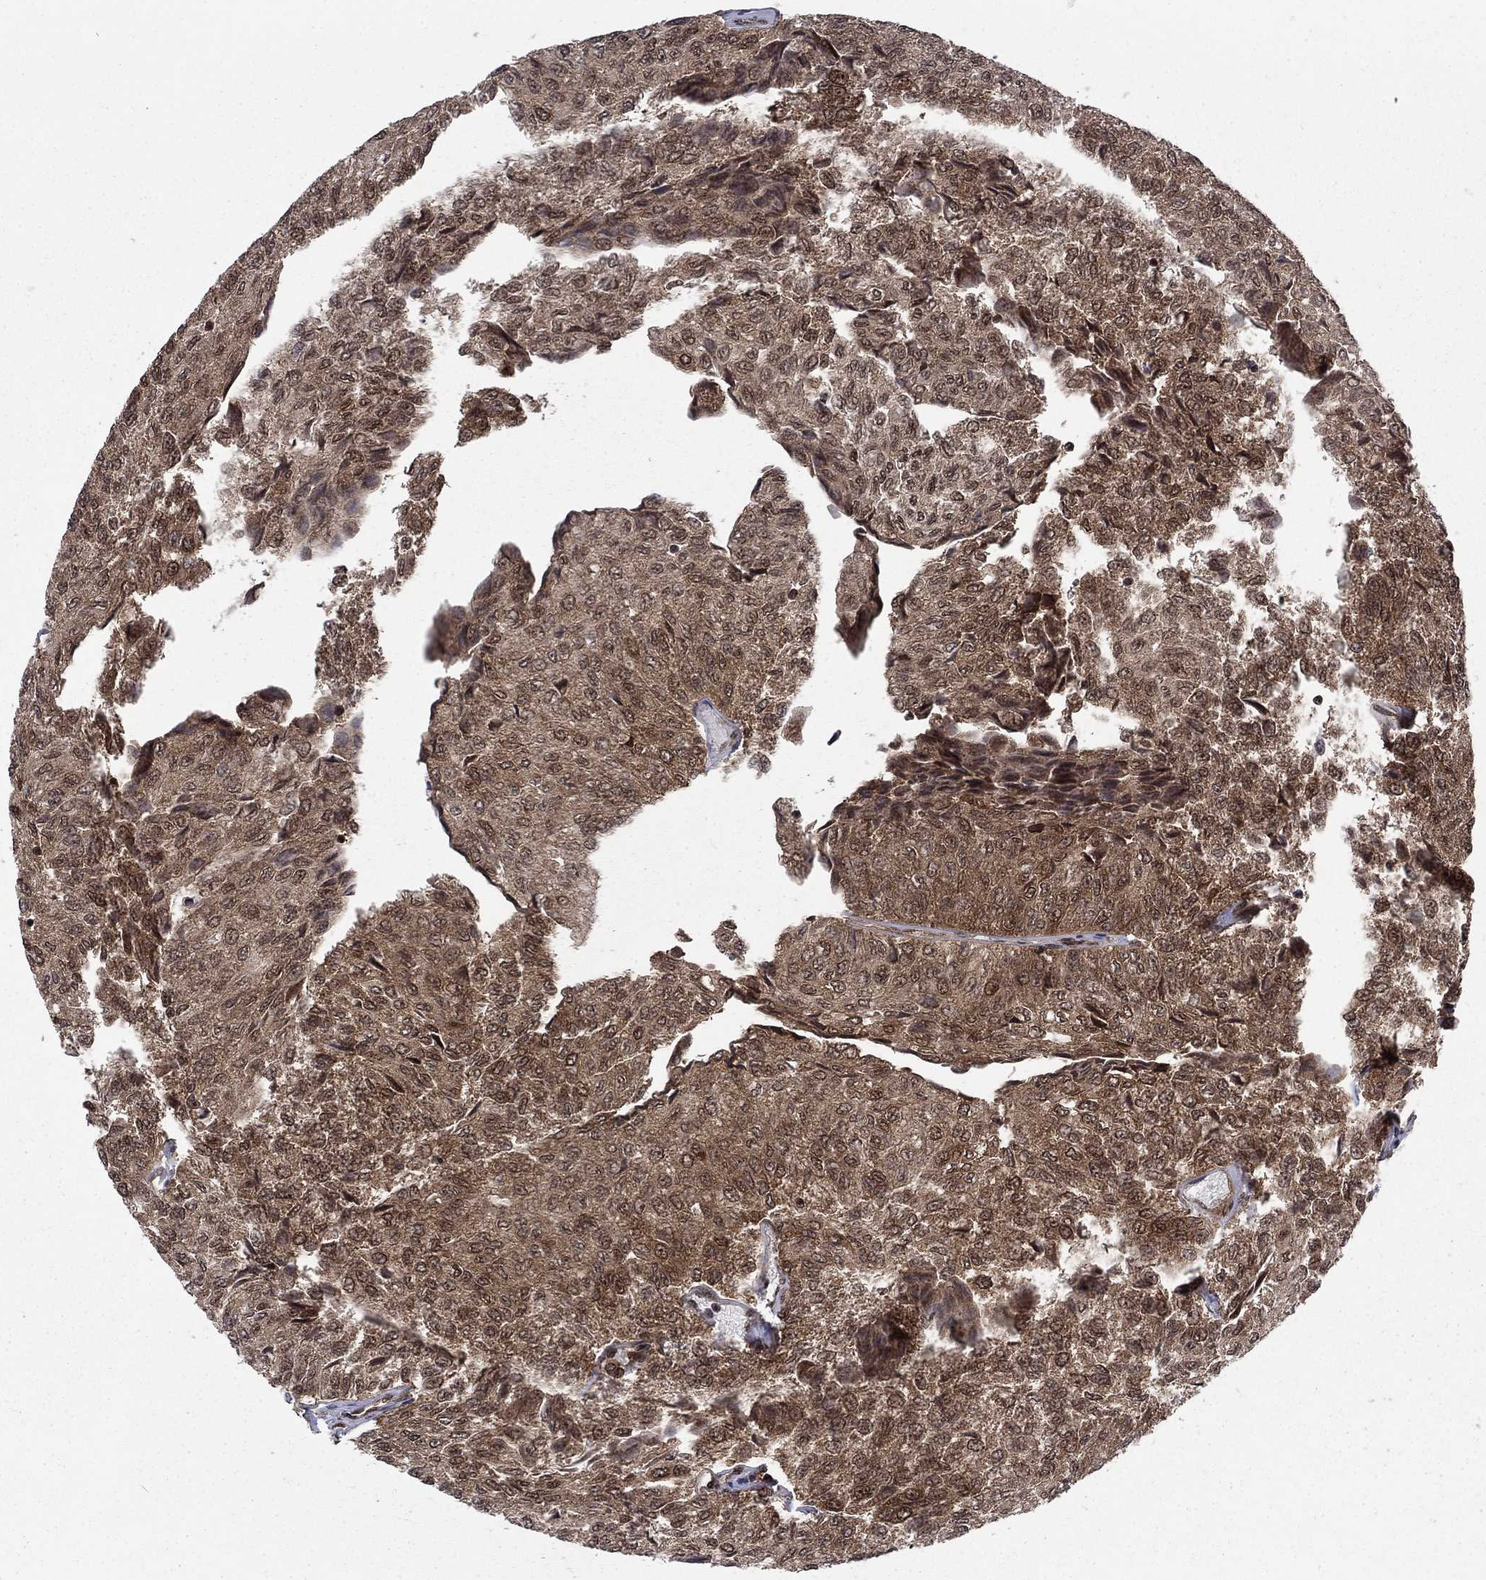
{"staining": {"intensity": "moderate", "quantity": "25%-75%", "location": "cytoplasmic/membranous"}, "tissue": "urothelial cancer", "cell_type": "Tumor cells", "image_type": "cancer", "snomed": [{"axis": "morphology", "description": "Urothelial carcinoma, Low grade"}, {"axis": "topography", "description": "Urinary bladder"}], "caption": "Human urothelial carcinoma (low-grade) stained with a brown dye reveals moderate cytoplasmic/membranous positive expression in approximately 25%-75% of tumor cells.", "gene": "DNAJA1", "patient": {"sex": "male", "age": 78}}